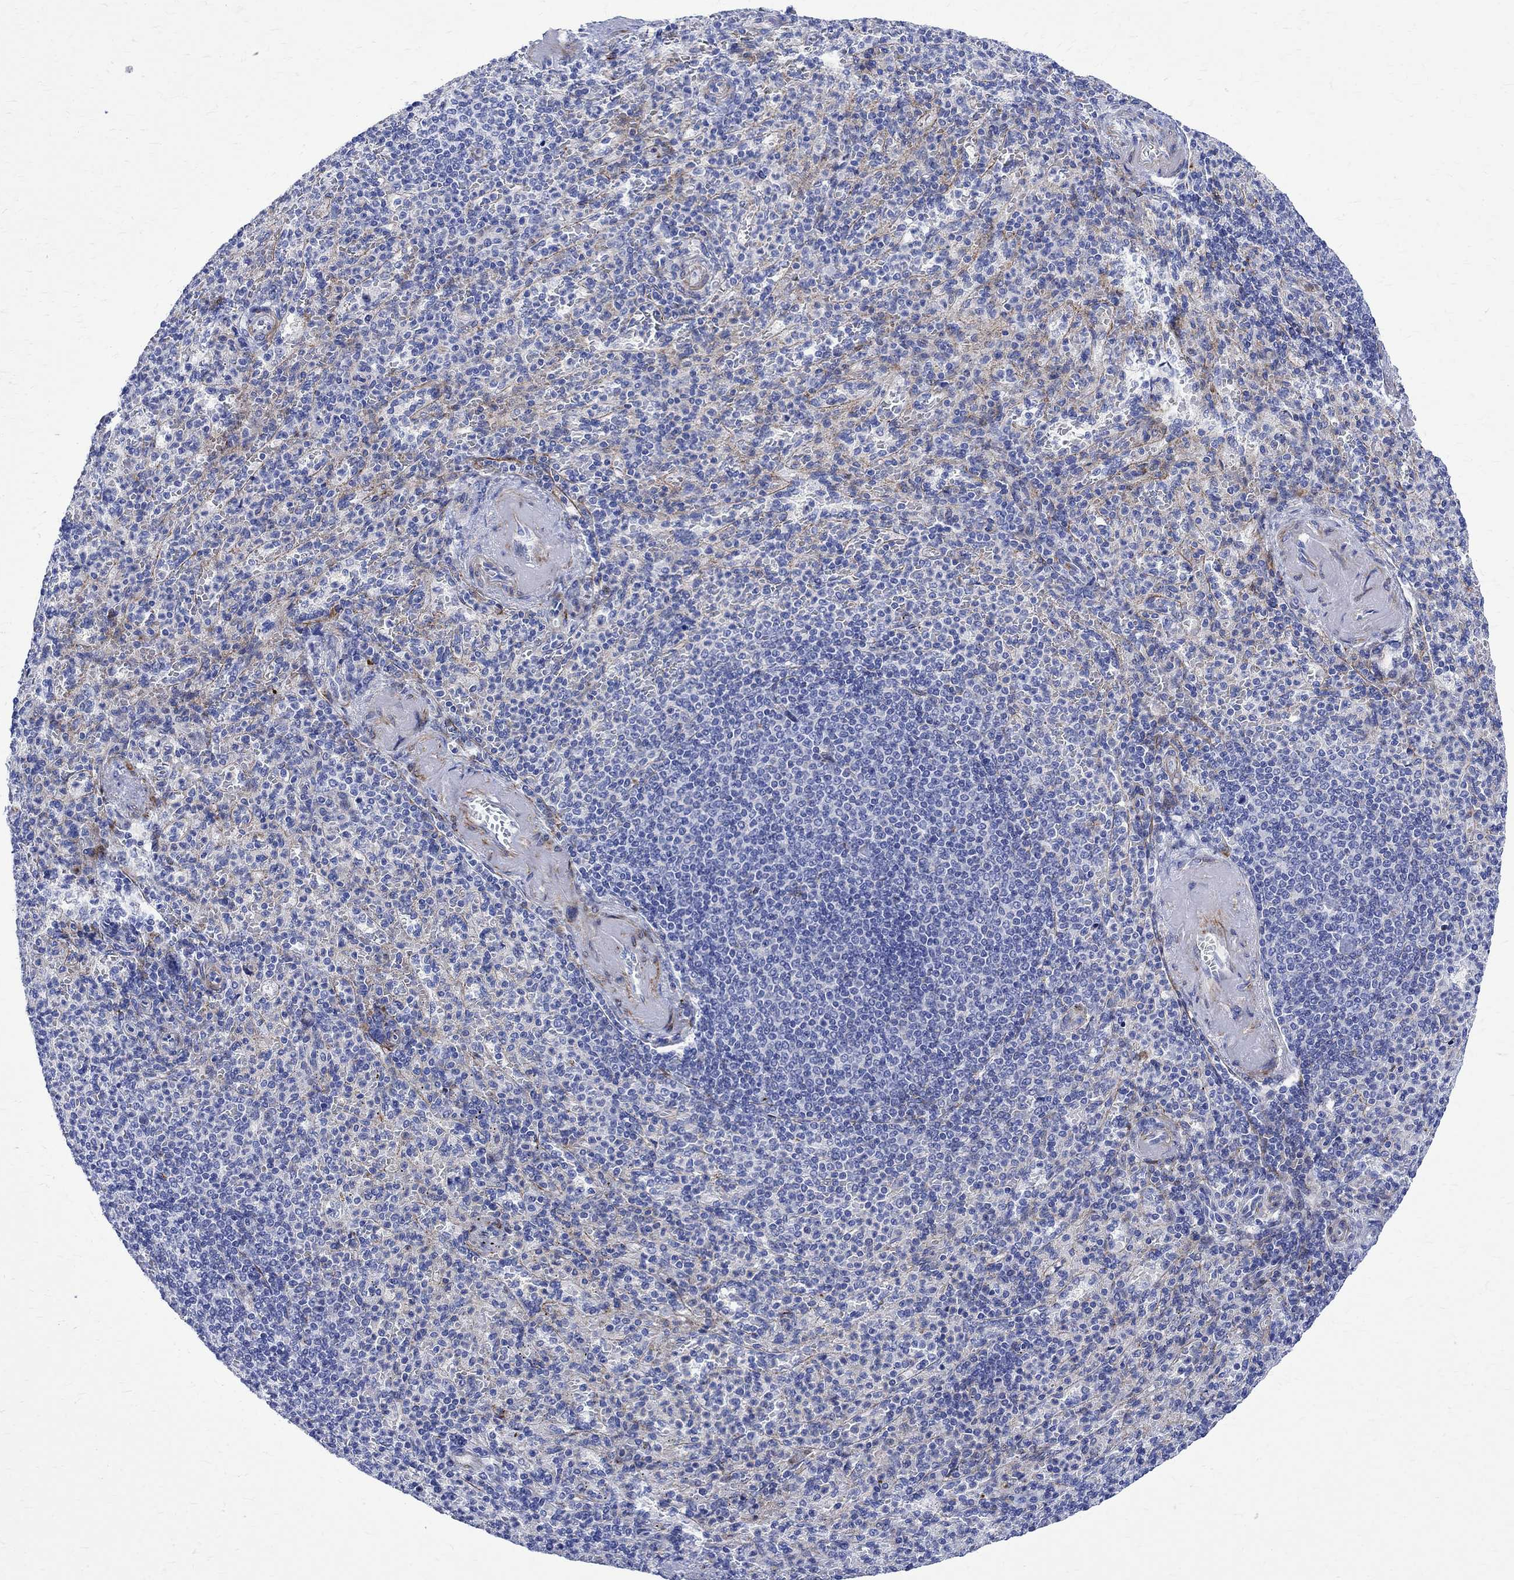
{"staining": {"intensity": "weak", "quantity": "25%-75%", "location": "cytoplasmic/membranous"}, "tissue": "spleen", "cell_type": "Cells in red pulp", "image_type": "normal", "snomed": [{"axis": "morphology", "description": "Normal tissue, NOS"}, {"axis": "topography", "description": "Spleen"}], "caption": "An image of spleen stained for a protein exhibits weak cytoplasmic/membranous brown staining in cells in red pulp. (DAB IHC with brightfield microscopy, high magnification).", "gene": "PARVB", "patient": {"sex": "female", "age": 74}}